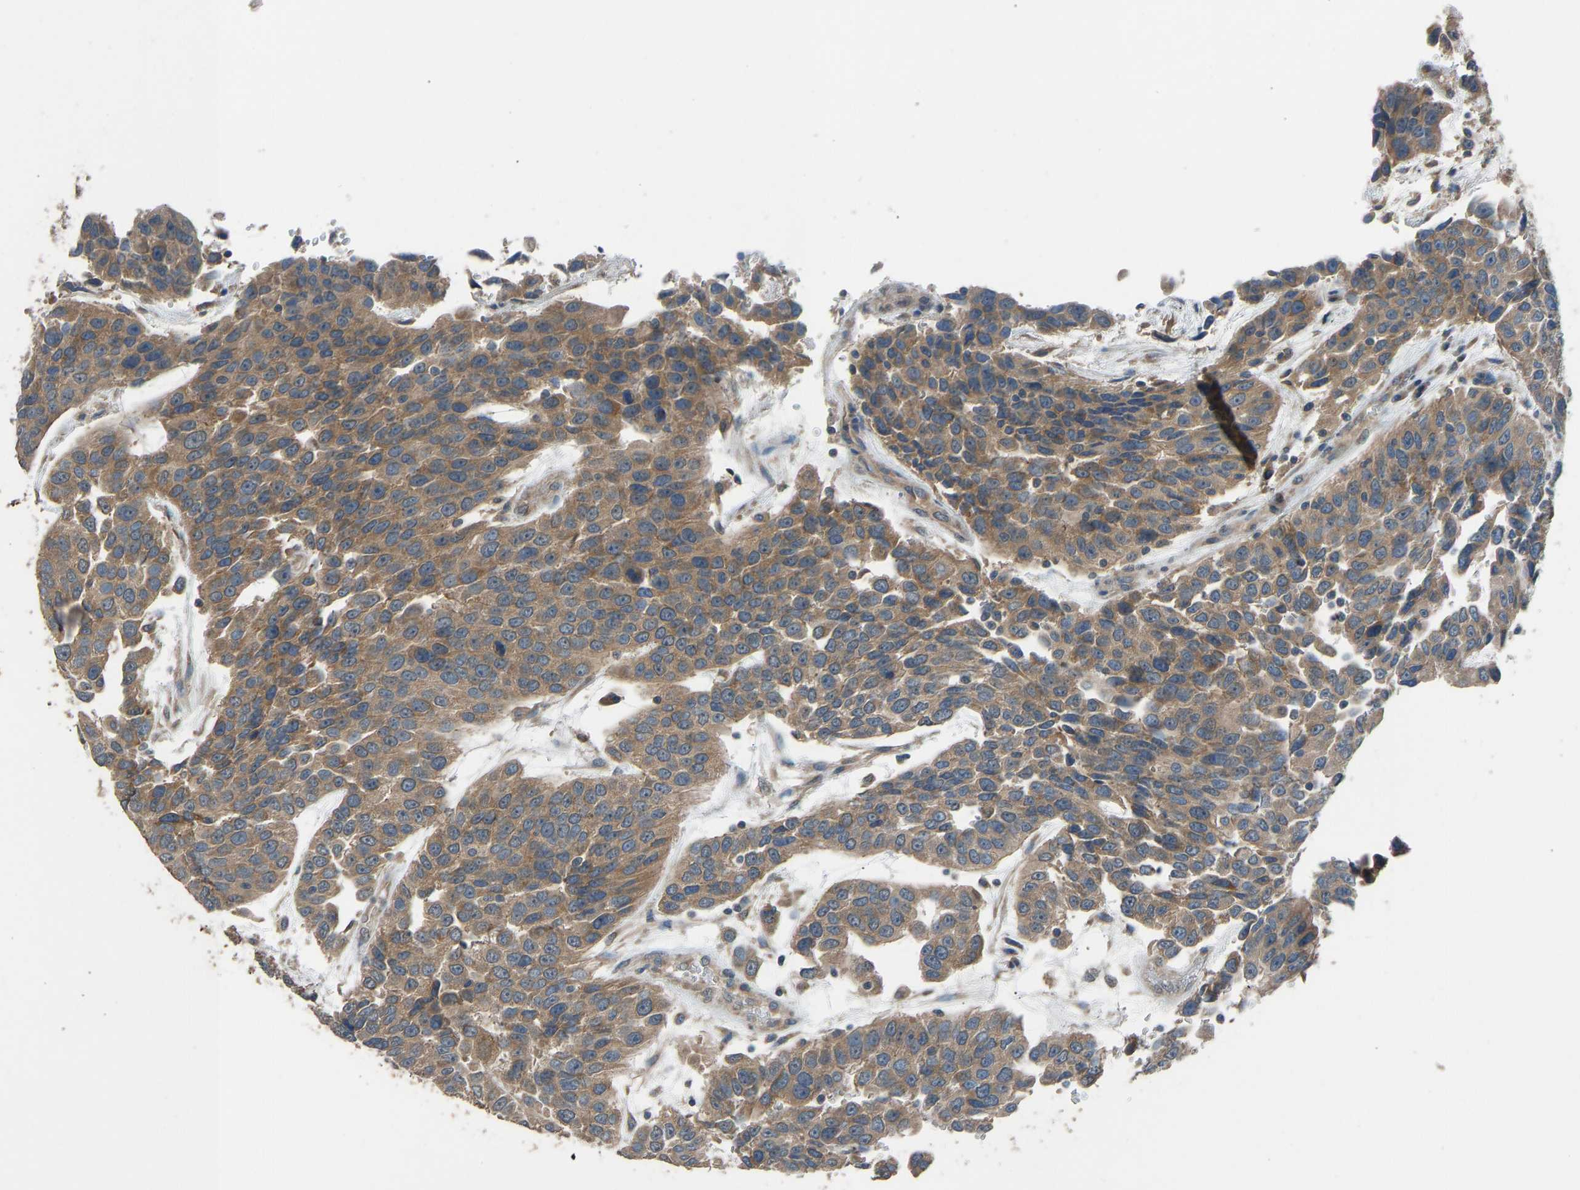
{"staining": {"intensity": "moderate", "quantity": ">75%", "location": "cytoplasmic/membranous"}, "tissue": "urothelial cancer", "cell_type": "Tumor cells", "image_type": "cancer", "snomed": [{"axis": "morphology", "description": "Urothelial carcinoma, High grade"}, {"axis": "topography", "description": "Urinary bladder"}], "caption": "Urothelial carcinoma (high-grade) was stained to show a protein in brown. There is medium levels of moderate cytoplasmic/membranous expression in approximately >75% of tumor cells.", "gene": "SLC43A1", "patient": {"sex": "female", "age": 80}}